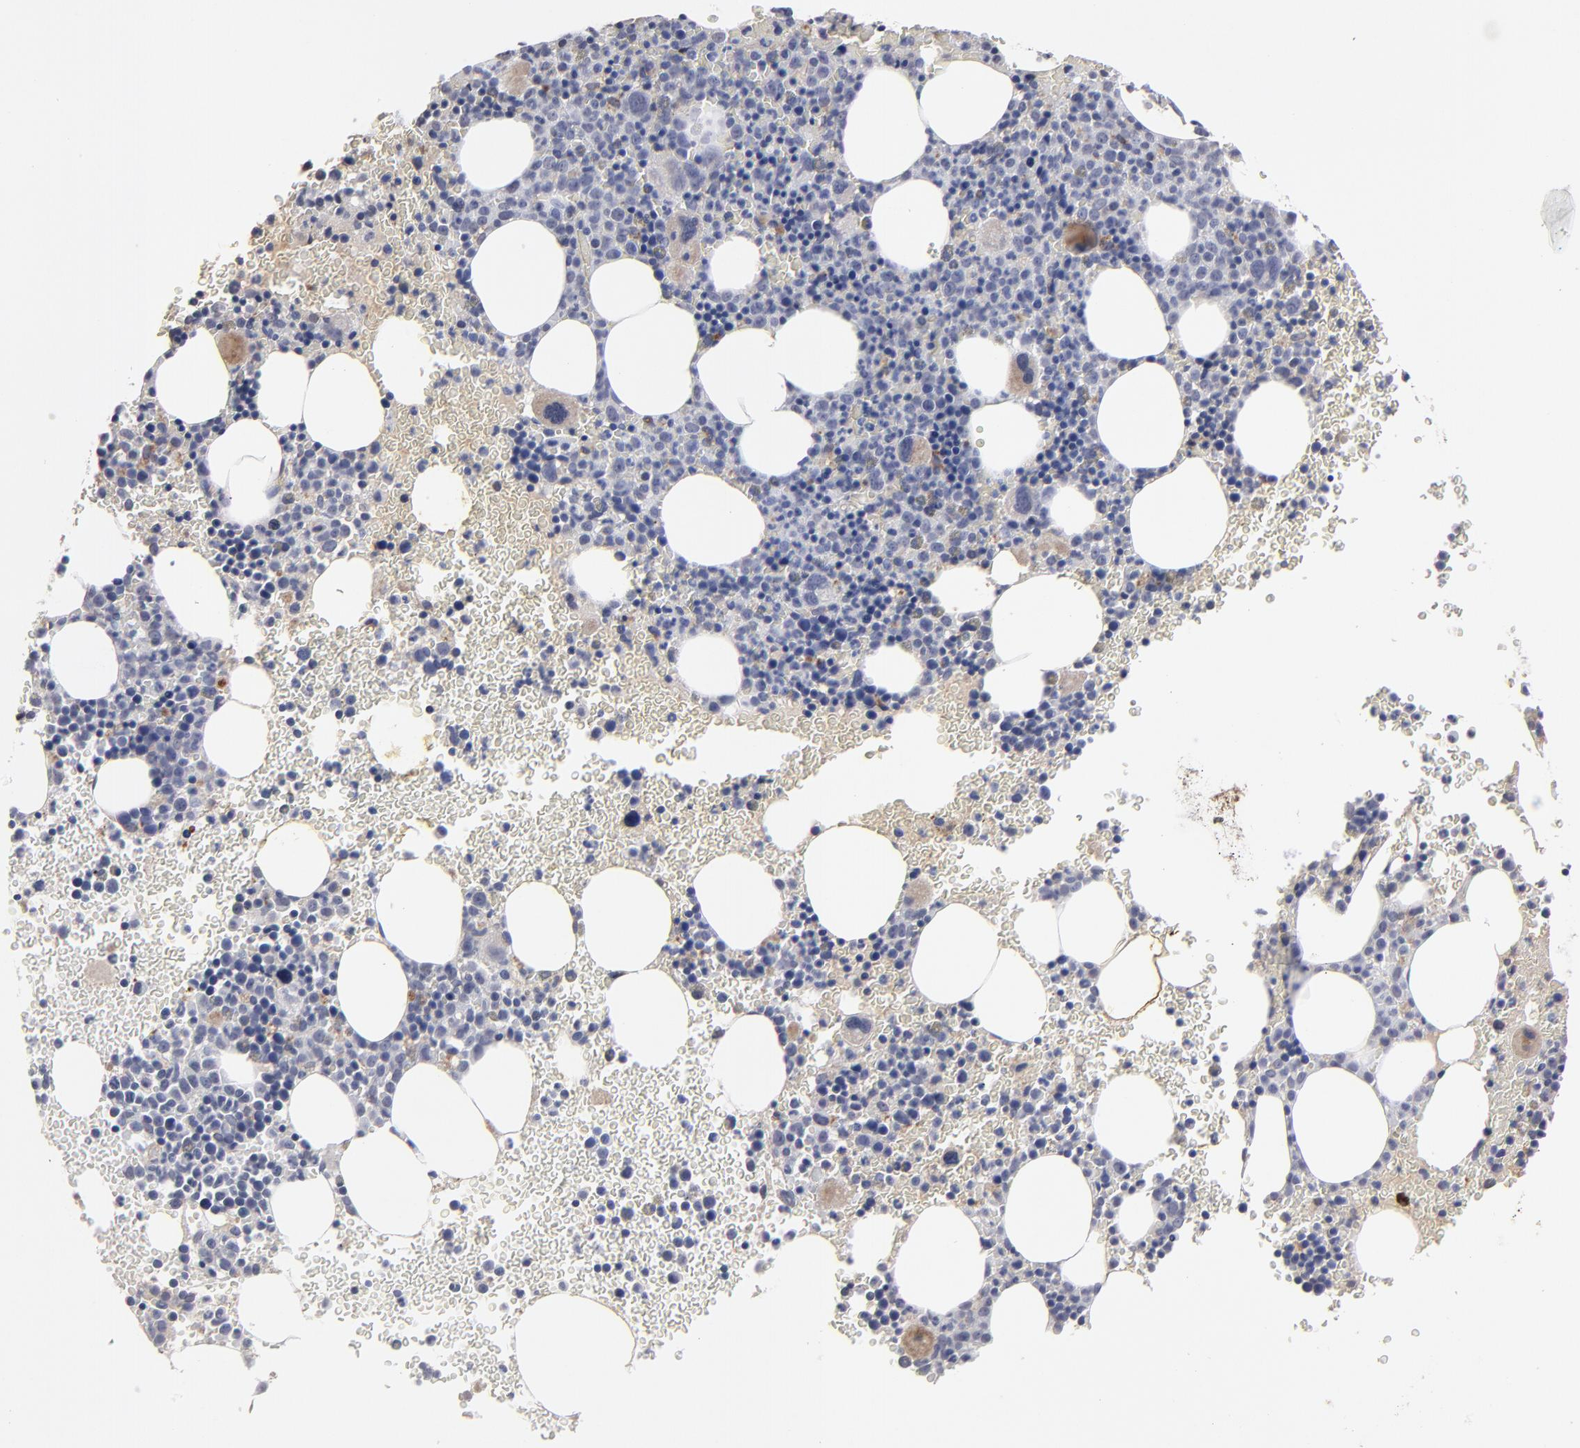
{"staining": {"intensity": "weak", "quantity": "<25%", "location": "cytoplasmic/membranous"}, "tissue": "bone marrow", "cell_type": "Hematopoietic cells", "image_type": "normal", "snomed": [{"axis": "morphology", "description": "Normal tissue, NOS"}, {"axis": "topography", "description": "Bone marrow"}], "caption": "Human bone marrow stained for a protein using IHC displays no positivity in hematopoietic cells.", "gene": "GPM6B", "patient": {"sex": "male", "age": 68}}